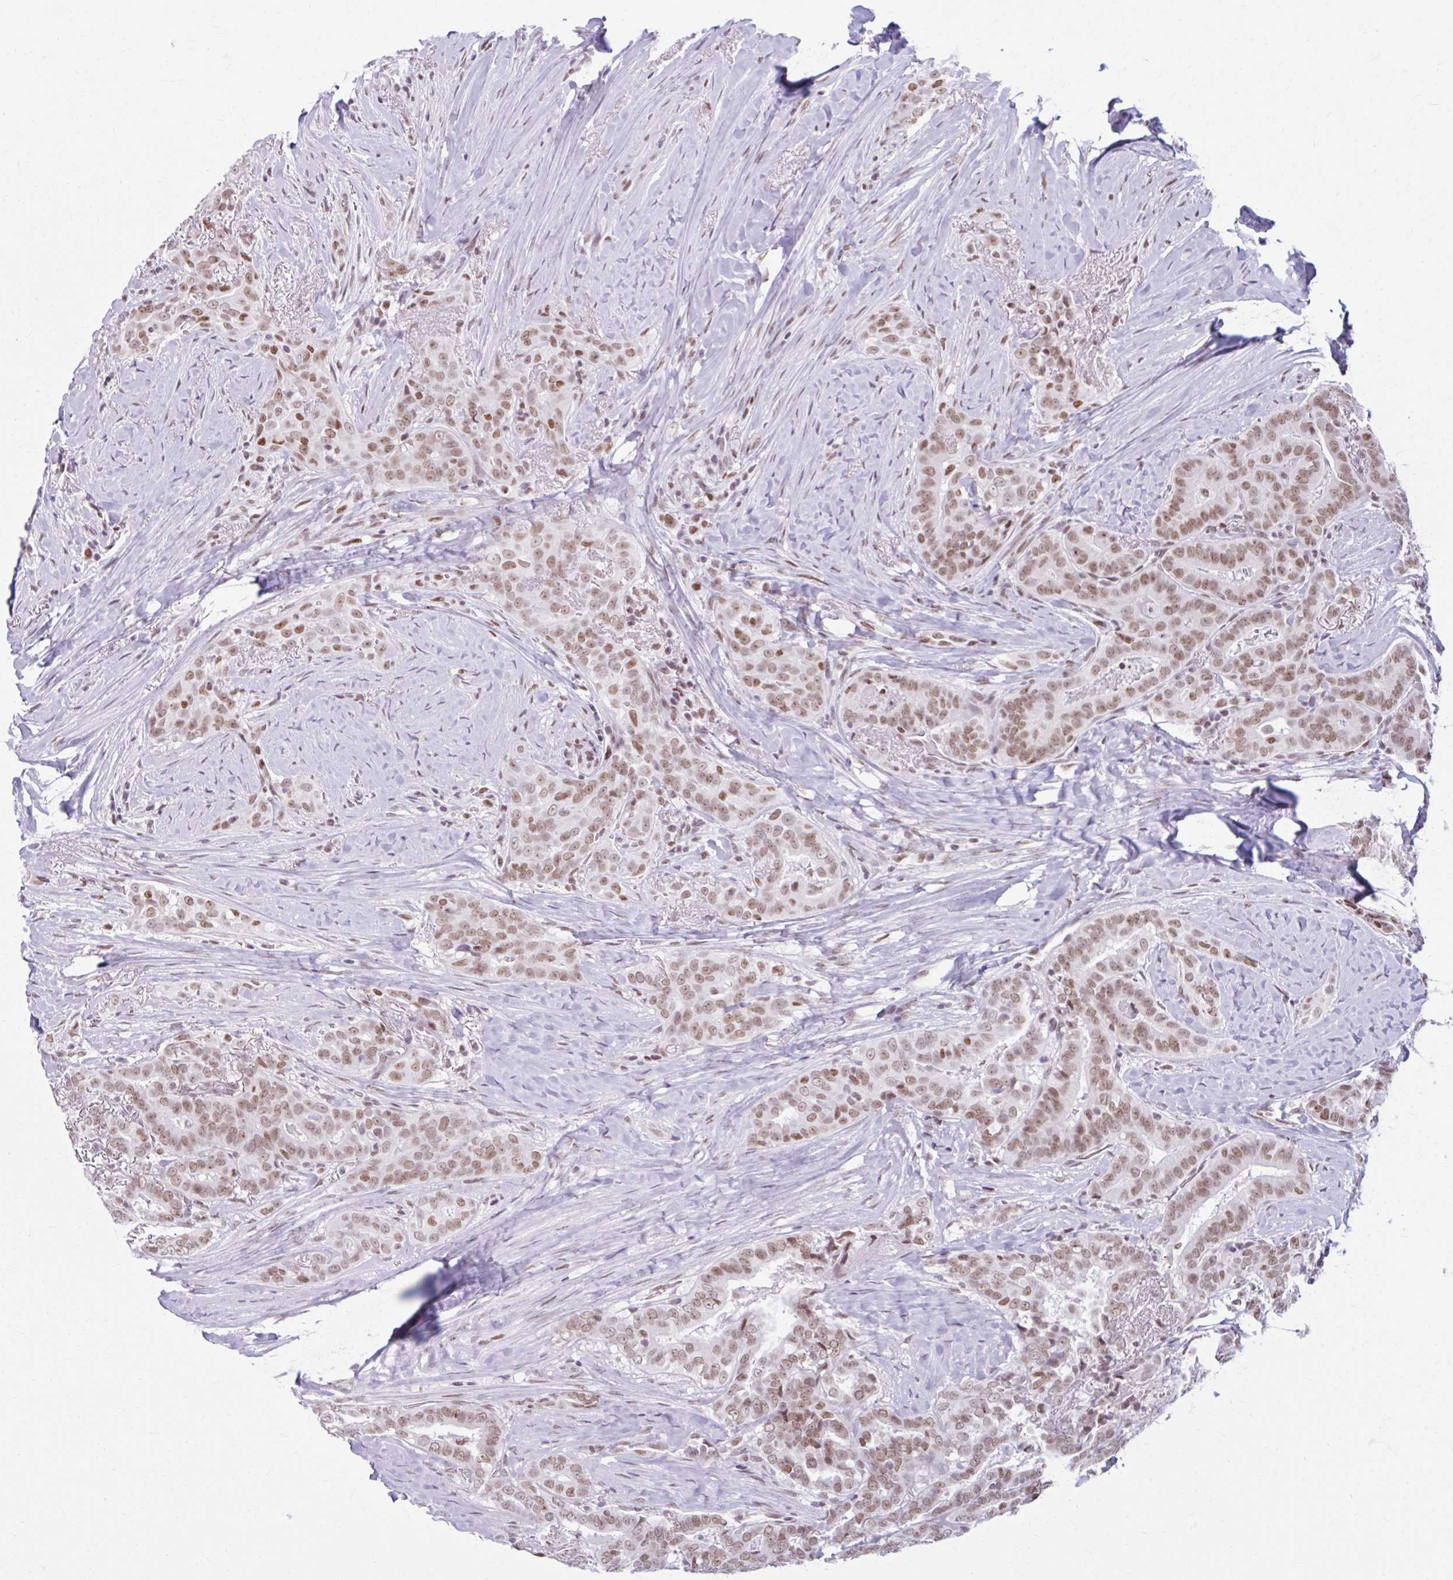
{"staining": {"intensity": "moderate", "quantity": ">75%", "location": "nuclear"}, "tissue": "thyroid cancer", "cell_type": "Tumor cells", "image_type": "cancer", "snomed": [{"axis": "morphology", "description": "Papillary adenocarcinoma, NOS"}, {"axis": "topography", "description": "Thyroid gland"}], "caption": "A medium amount of moderate nuclear expression is seen in about >75% of tumor cells in papillary adenocarcinoma (thyroid) tissue. Using DAB (3,3'-diaminobenzidine) (brown) and hematoxylin (blue) stains, captured at high magnification using brightfield microscopy.", "gene": "PABIR1", "patient": {"sex": "male", "age": 61}}